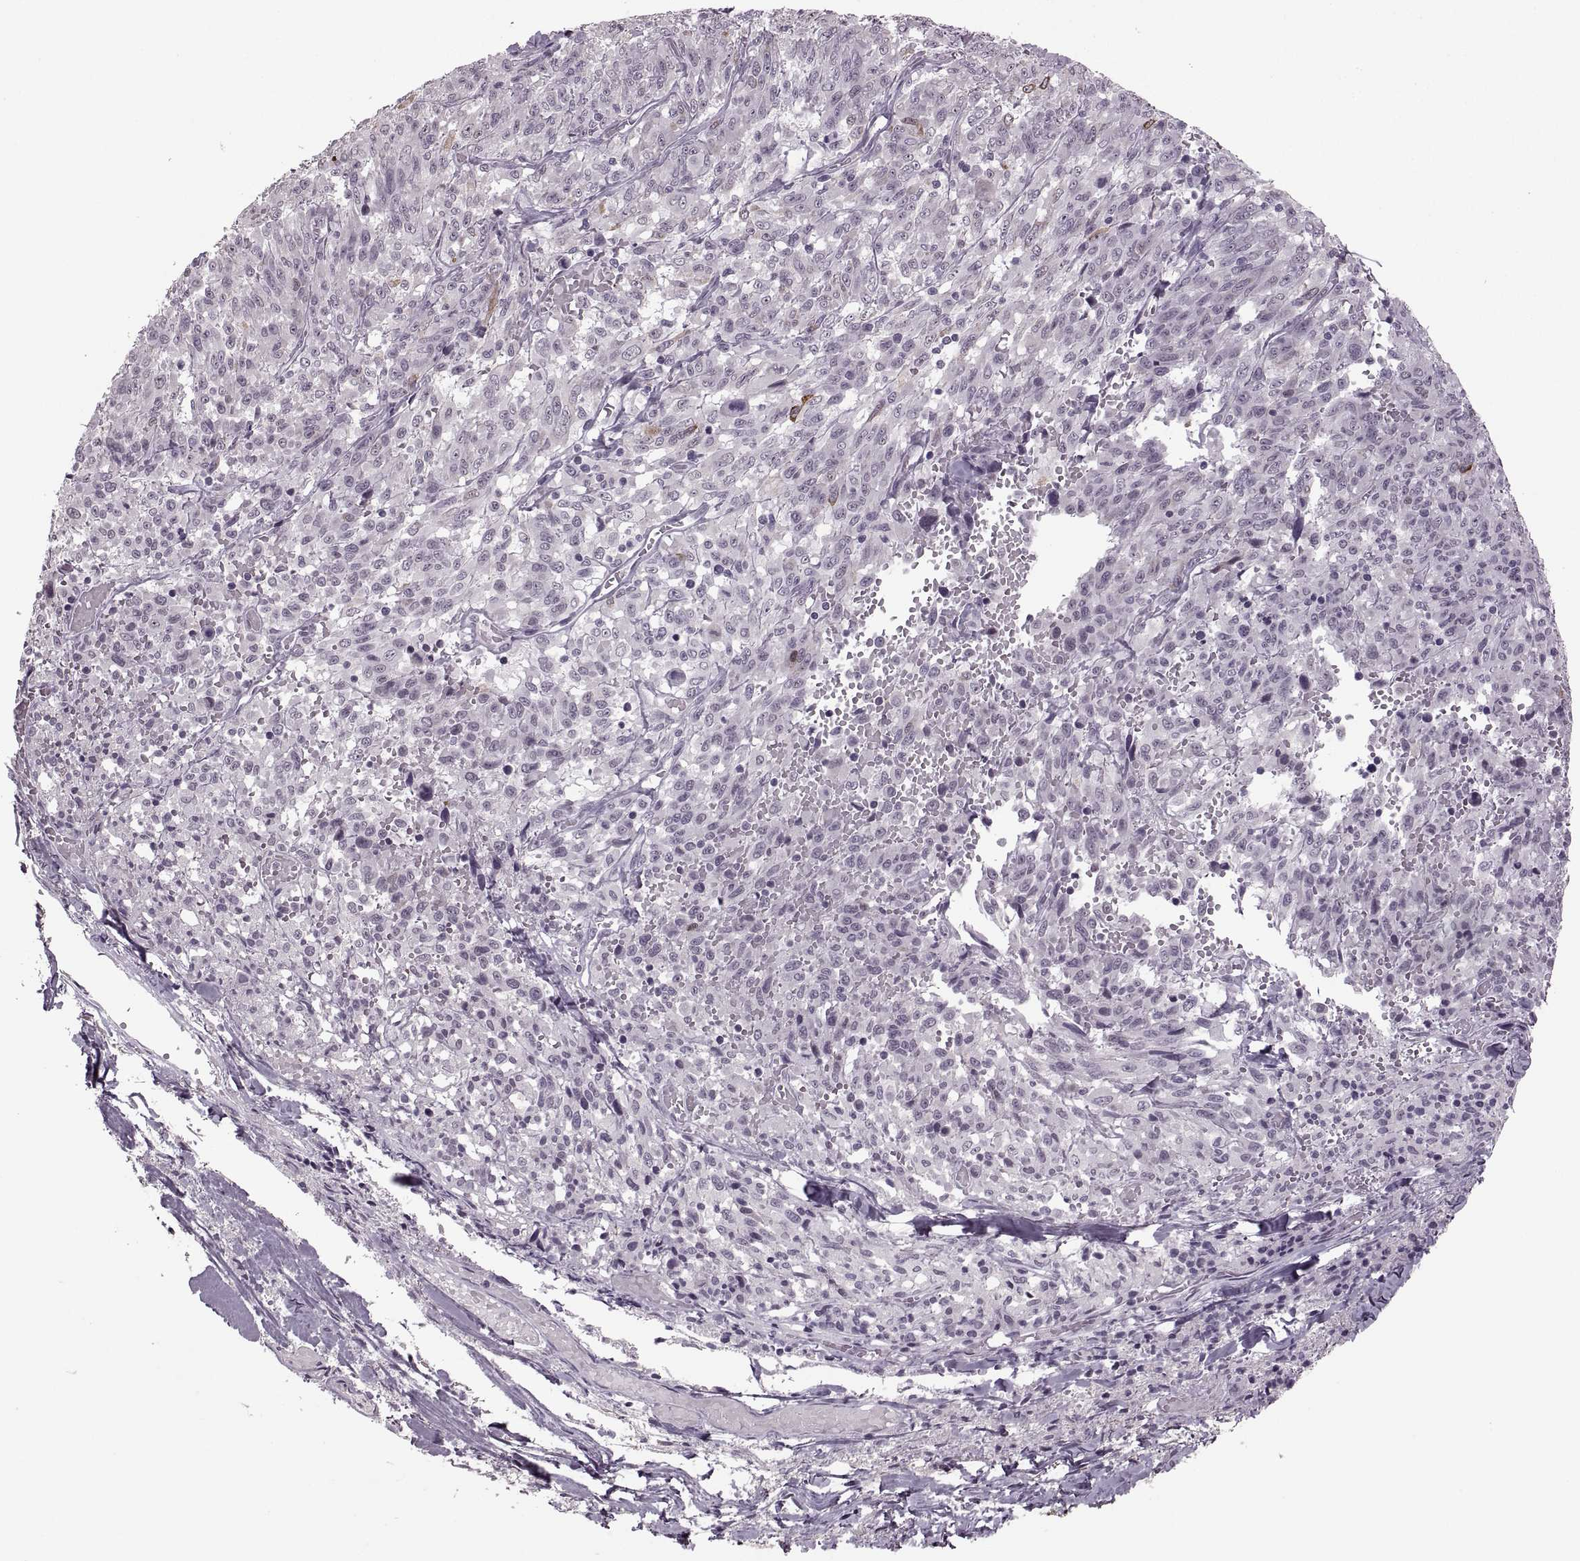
{"staining": {"intensity": "negative", "quantity": "none", "location": "none"}, "tissue": "melanoma", "cell_type": "Tumor cells", "image_type": "cancer", "snomed": [{"axis": "morphology", "description": "Malignant melanoma, NOS"}, {"axis": "topography", "description": "Skin"}], "caption": "Tumor cells show no significant expression in malignant melanoma.", "gene": "PAGE5", "patient": {"sex": "female", "age": 91}}